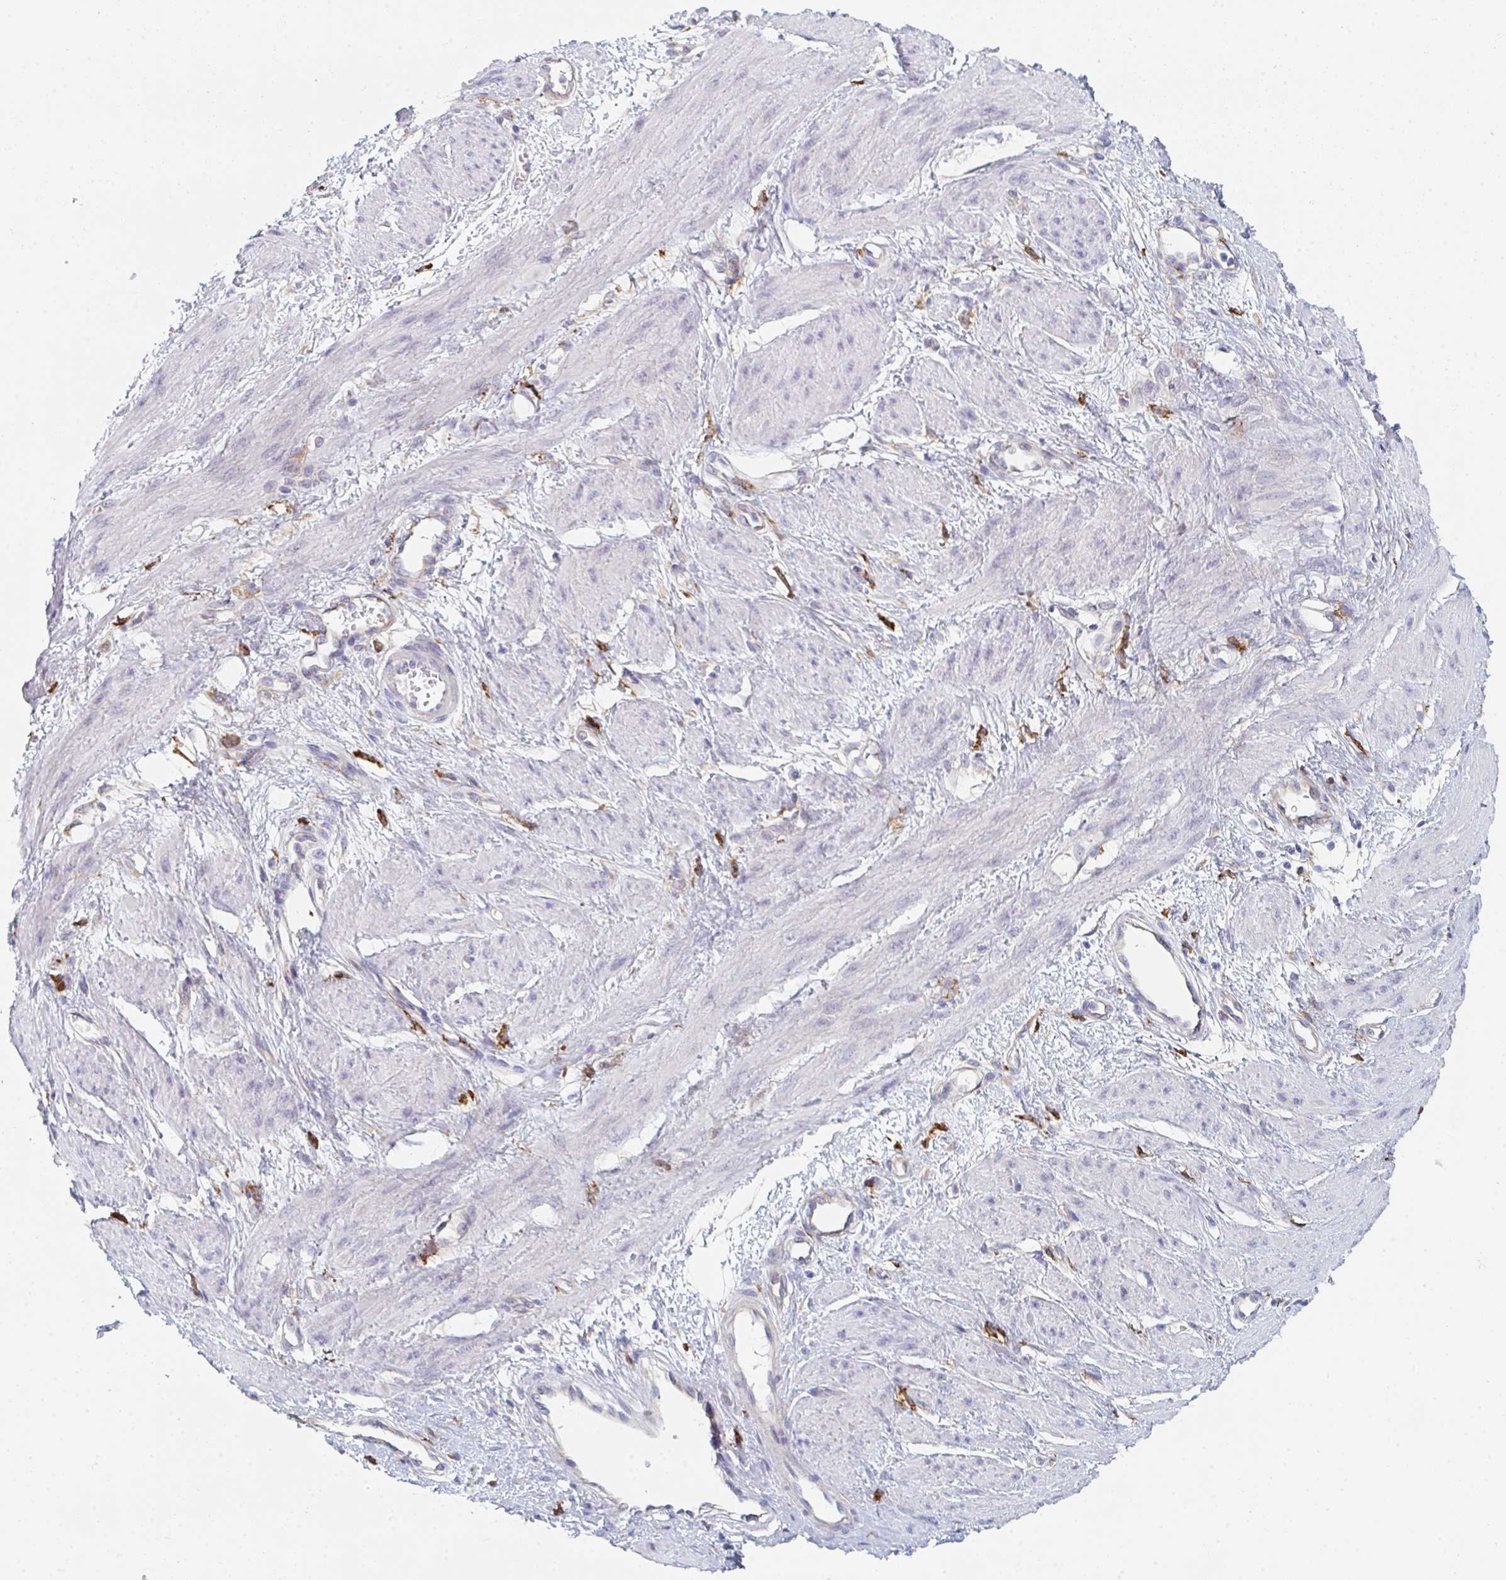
{"staining": {"intensity": "negative", "quantity": "none", "location": "none"}, "tissue": "smooth muscle", "cell_type": "Smooth muscle cells", "image_type": "normal", "snomed": [{"axis": "morphology", "description": "Normal tissue, NOS"}, {"axis": "topography", "description": "Smooth muscle"}, {"axis": "topography", "description": "Uterus"}], "caption": "Immunohistochemistry (IHC) of benign human smooth muscle demonstrates no staining in smooth muscle cells.", "gene": "DAB2", "patient": {"sex": "female", "age": 39}}